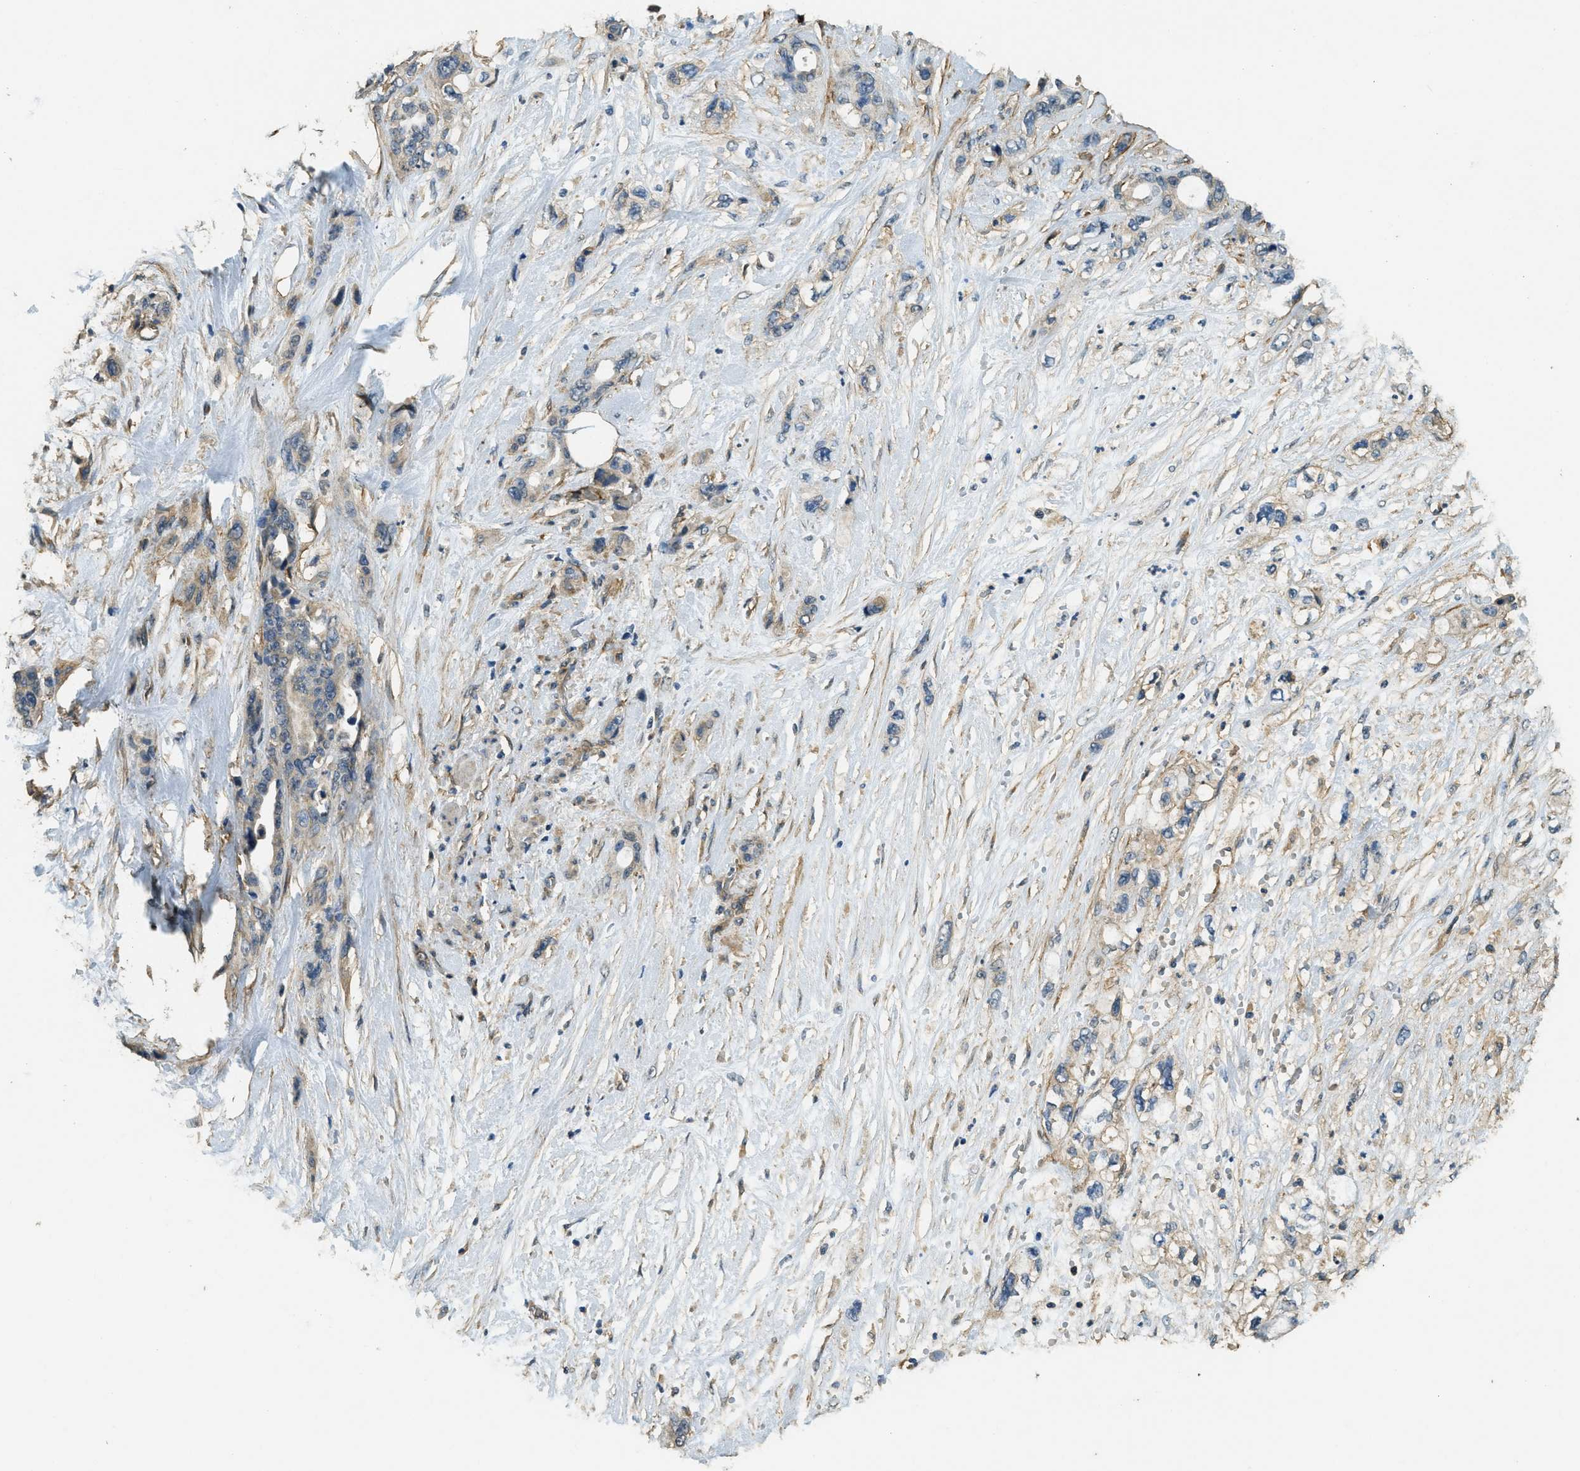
{"staining": {"intensity": "negative", "quantity": "none", "location": "none"}, "tissue": "pancreatic cancer", "cell_type": "Tumor cells", "image_type": "cancer", "snomed": [{"axis": "morphology", "description": "Adenocarcinoma, NOS"}, {"axis": "topography", "description": "Pancreas"}], "caption": "The histopathology image exhibits no significant staining in tumor cells of pancreatic cancer (adenocarcinoma).", "gene": "CD276", "patient": {"sex": "male", "age": 46}}